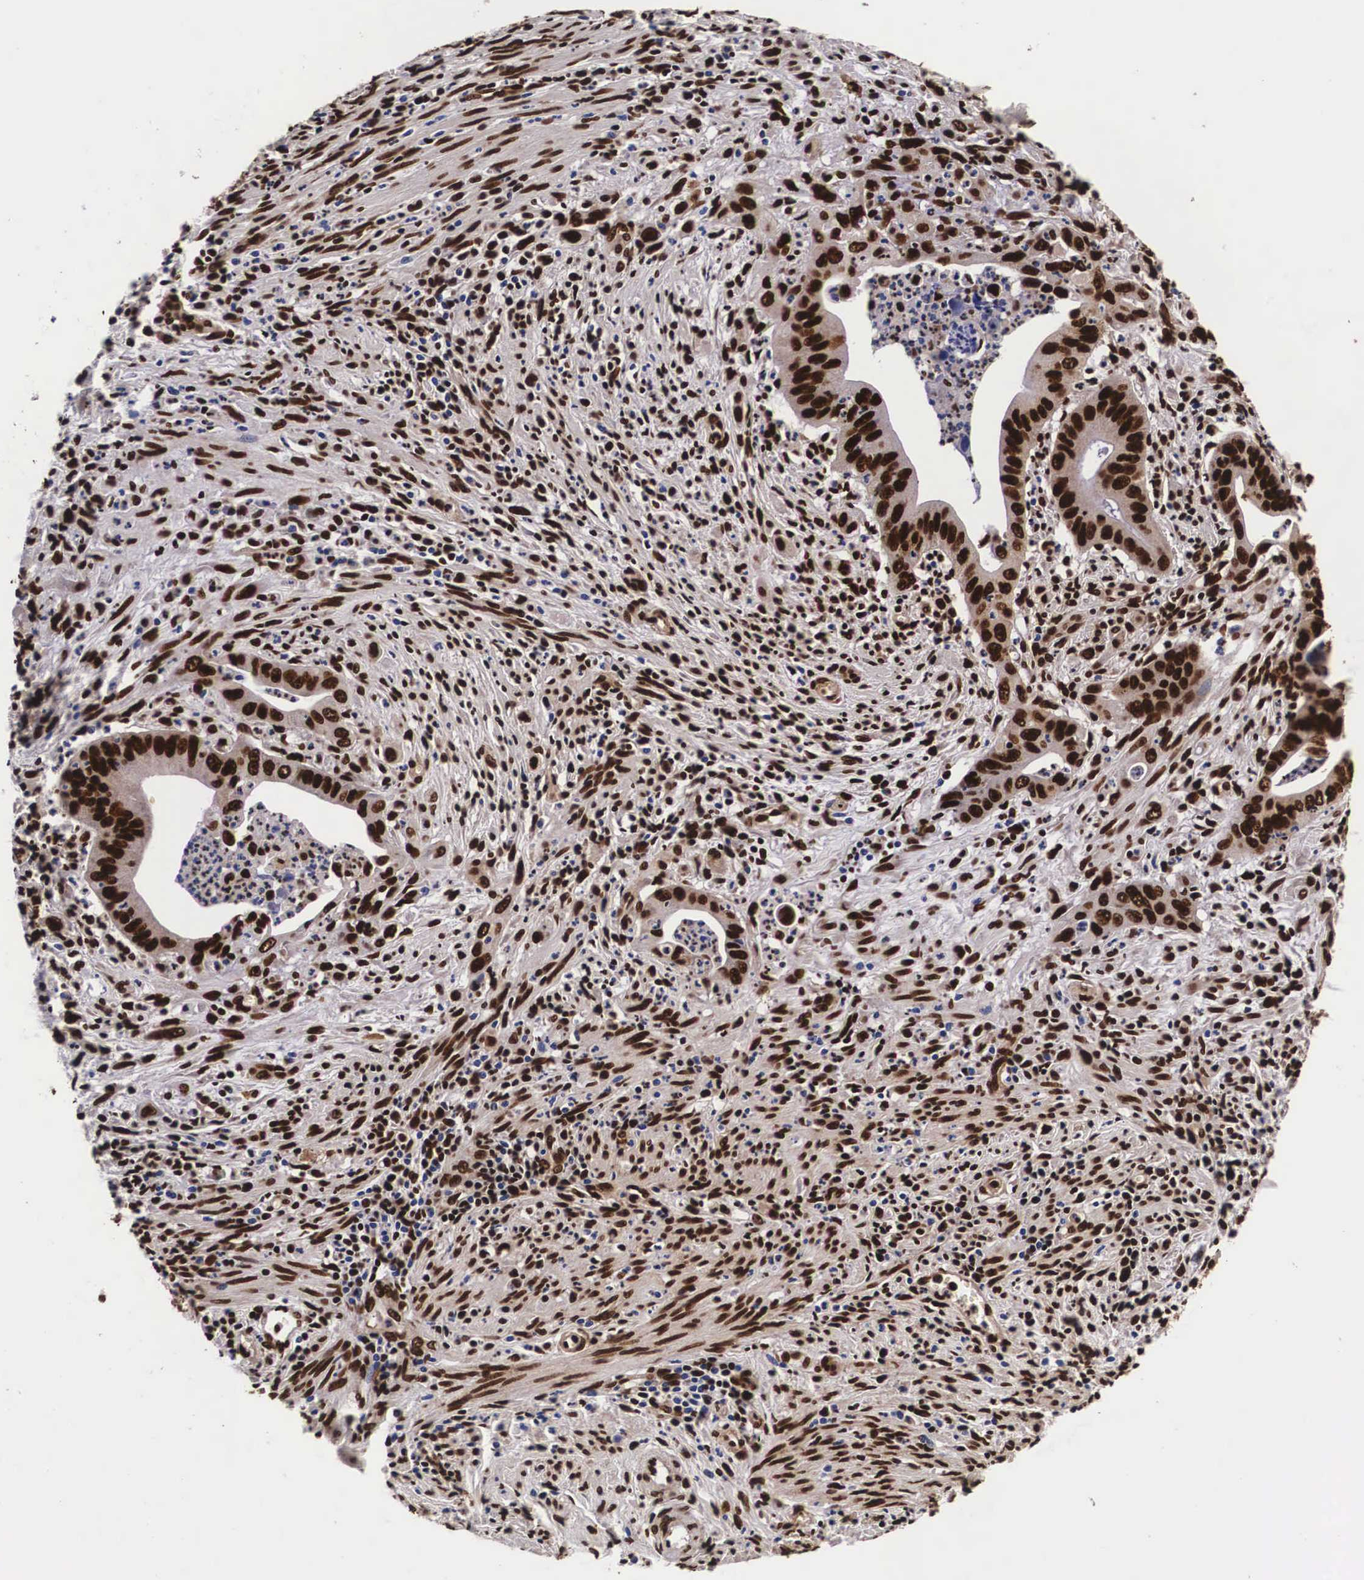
{"staining": {"intensity": "strong", "quantity": ">75%", "location": "nuclear"}, "tissue": "cervical cancer", "cell_type": "Tumor cells", "image_type": "cancer", "snomed": [{"axis": "morphology", "description": "Normal tissue, NOS"}, {"axis": "morphology", "description": "Adenocarcinoma, NOS"}, {"axis": "topography", "description": "Cervix"}], "caption": "Tumor cells exhibit high levels of strong nuclear positivity in about >75% of cells in cervical adenocarcinoma.", "gene": "PABPN1", "patient": {"sex": "female", "age": 34}}